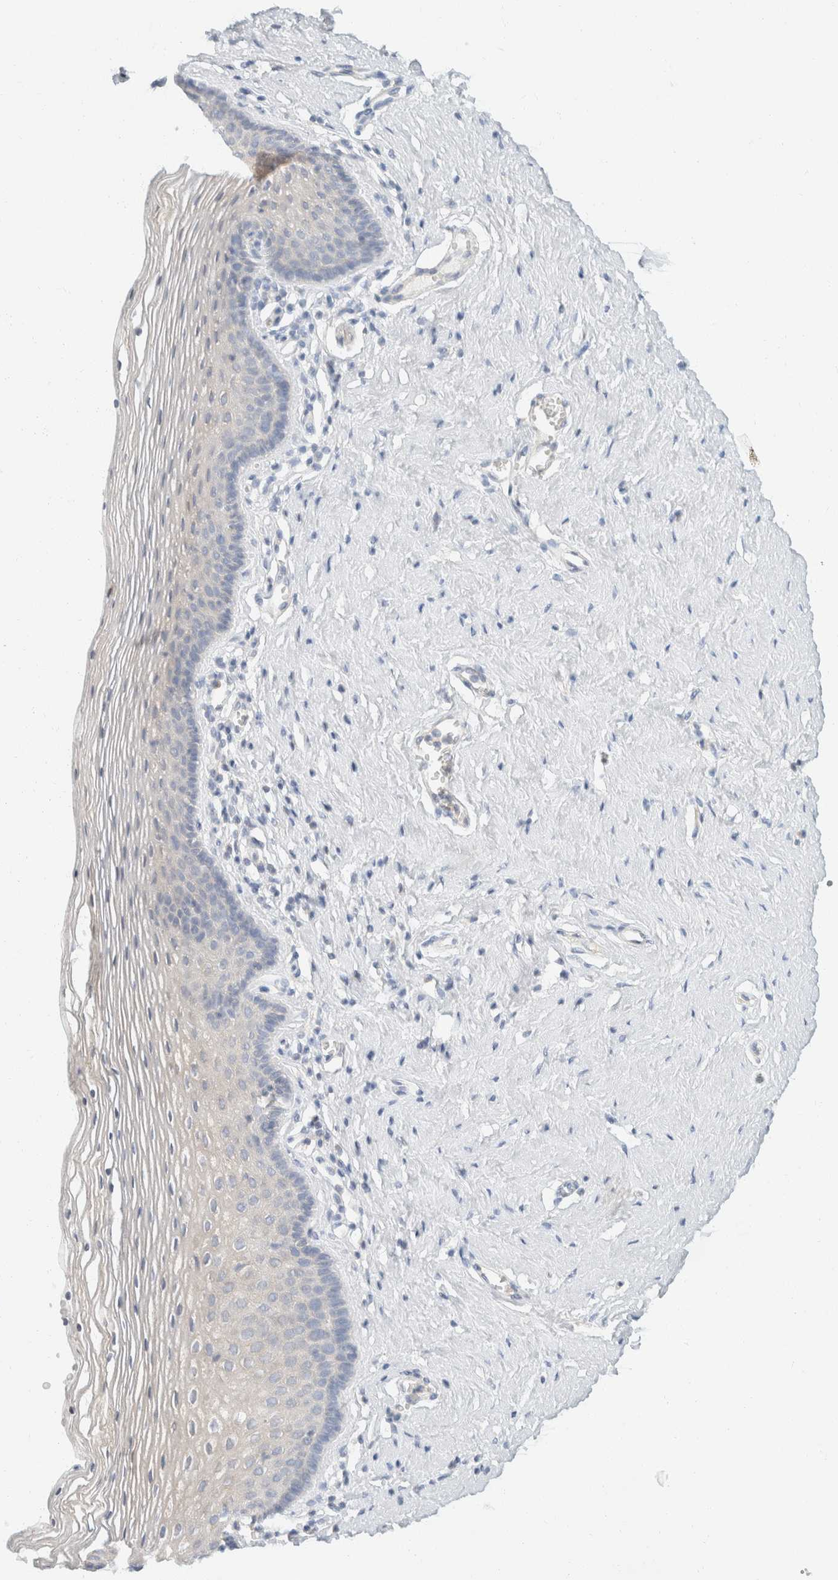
{"staining": {"intensity": "negative", "quantity": "none", "location": "none"}, "tissue": "vagina", "cell_type": "Squamous epithelial cells", "image_type": "normal", "snomed": [{"axis": "morphology", "description": "Normal tissue, NOS"}, {"axis": "topography", "description": "Vagina"}], "caption": "Immunohistochemistry image of benign vagina stained for a protein (brown), which shows no positivity in squamous epithelial cells. The staining is performed using DAB (3,3'-diaminobenzidine) brown chromogen with nuclei counter-stained in using hematoxylin.", "gene": "SH3GLB2", "patient": {"sex": "female", "age": 32}}